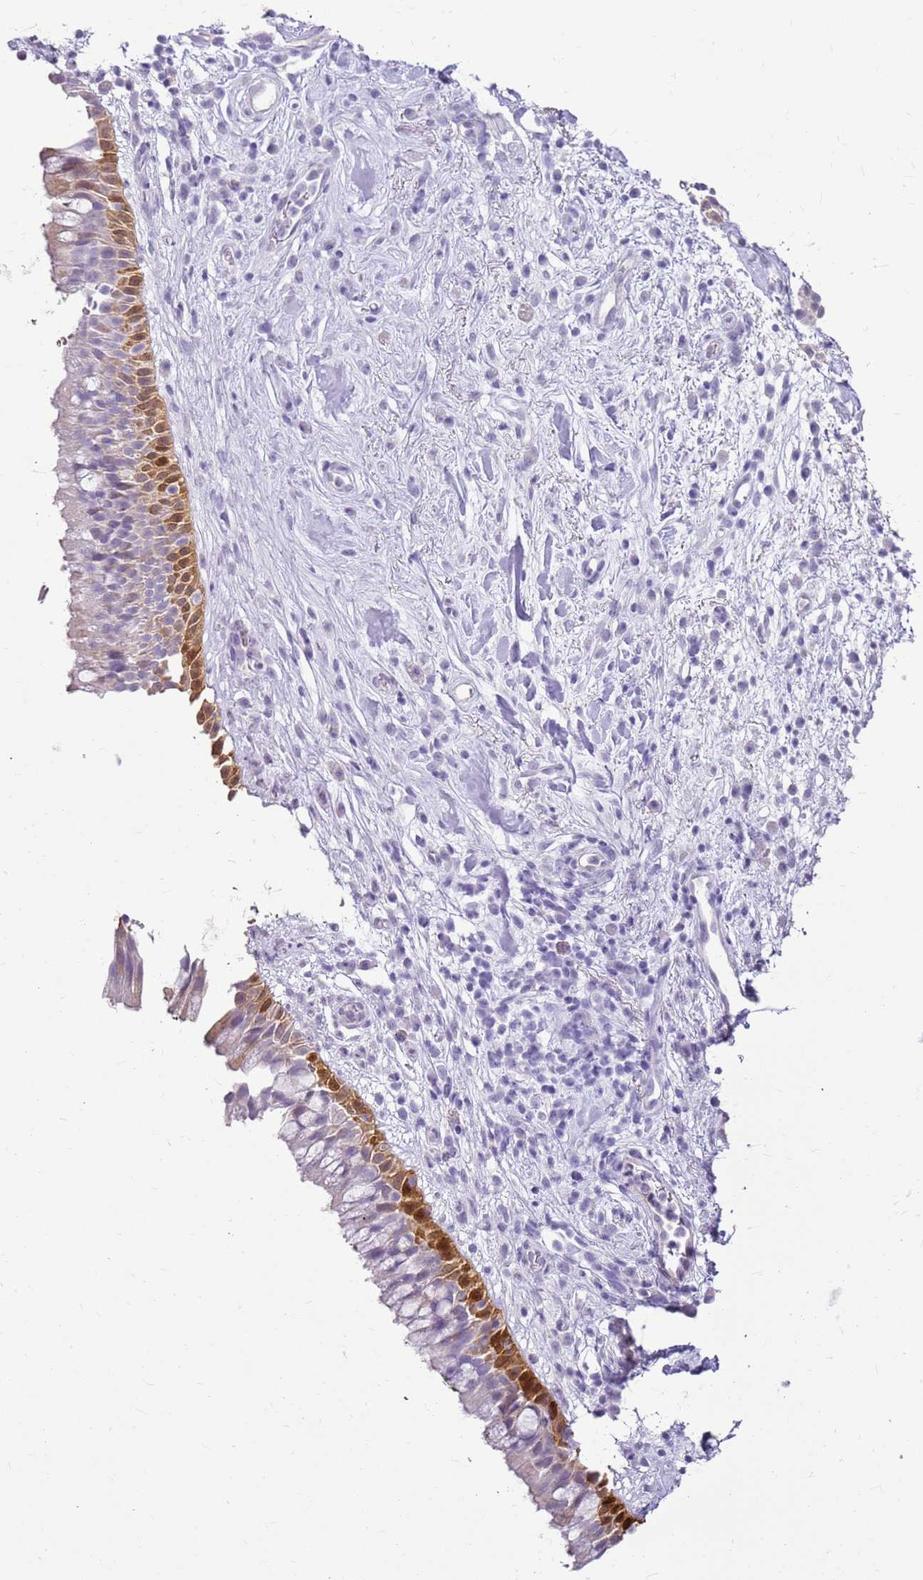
{"staining": {"intensity": "moderate", "quantity": "<25%", "location": "cytoplasmic/membranous"}, "tissue": "nasopharynx", "cell_type": "Respiratory epithelial cells", "image_type": "normal", "snomed": [{"axis": "morphology", "description": "Normal tissue, NOS"}, {"axis": "morphology", "description": "Squamous cell carcinoma, NOS"}, {"axis": "topography", "description": "Nasopharynx"}, {"axis": "topography", "description": "Head-Neck"}], "caption": "High-magnification brightfield microscopy of benign nasopharynx stained with DAB (3,3'-diaminobenzidine) (brown) and counterstained with hematoxylin (blue). respiratory epithelial cells exhibit moderate cytoplasmic/membranous staining is present in about<25% of cells. (DAB (3,3'-diaminobenzidine) = brown stain, brightfield microscopy at high magnification).", "gene": "SULT1E1", "patient": {"sex": "male", "age": 85}}